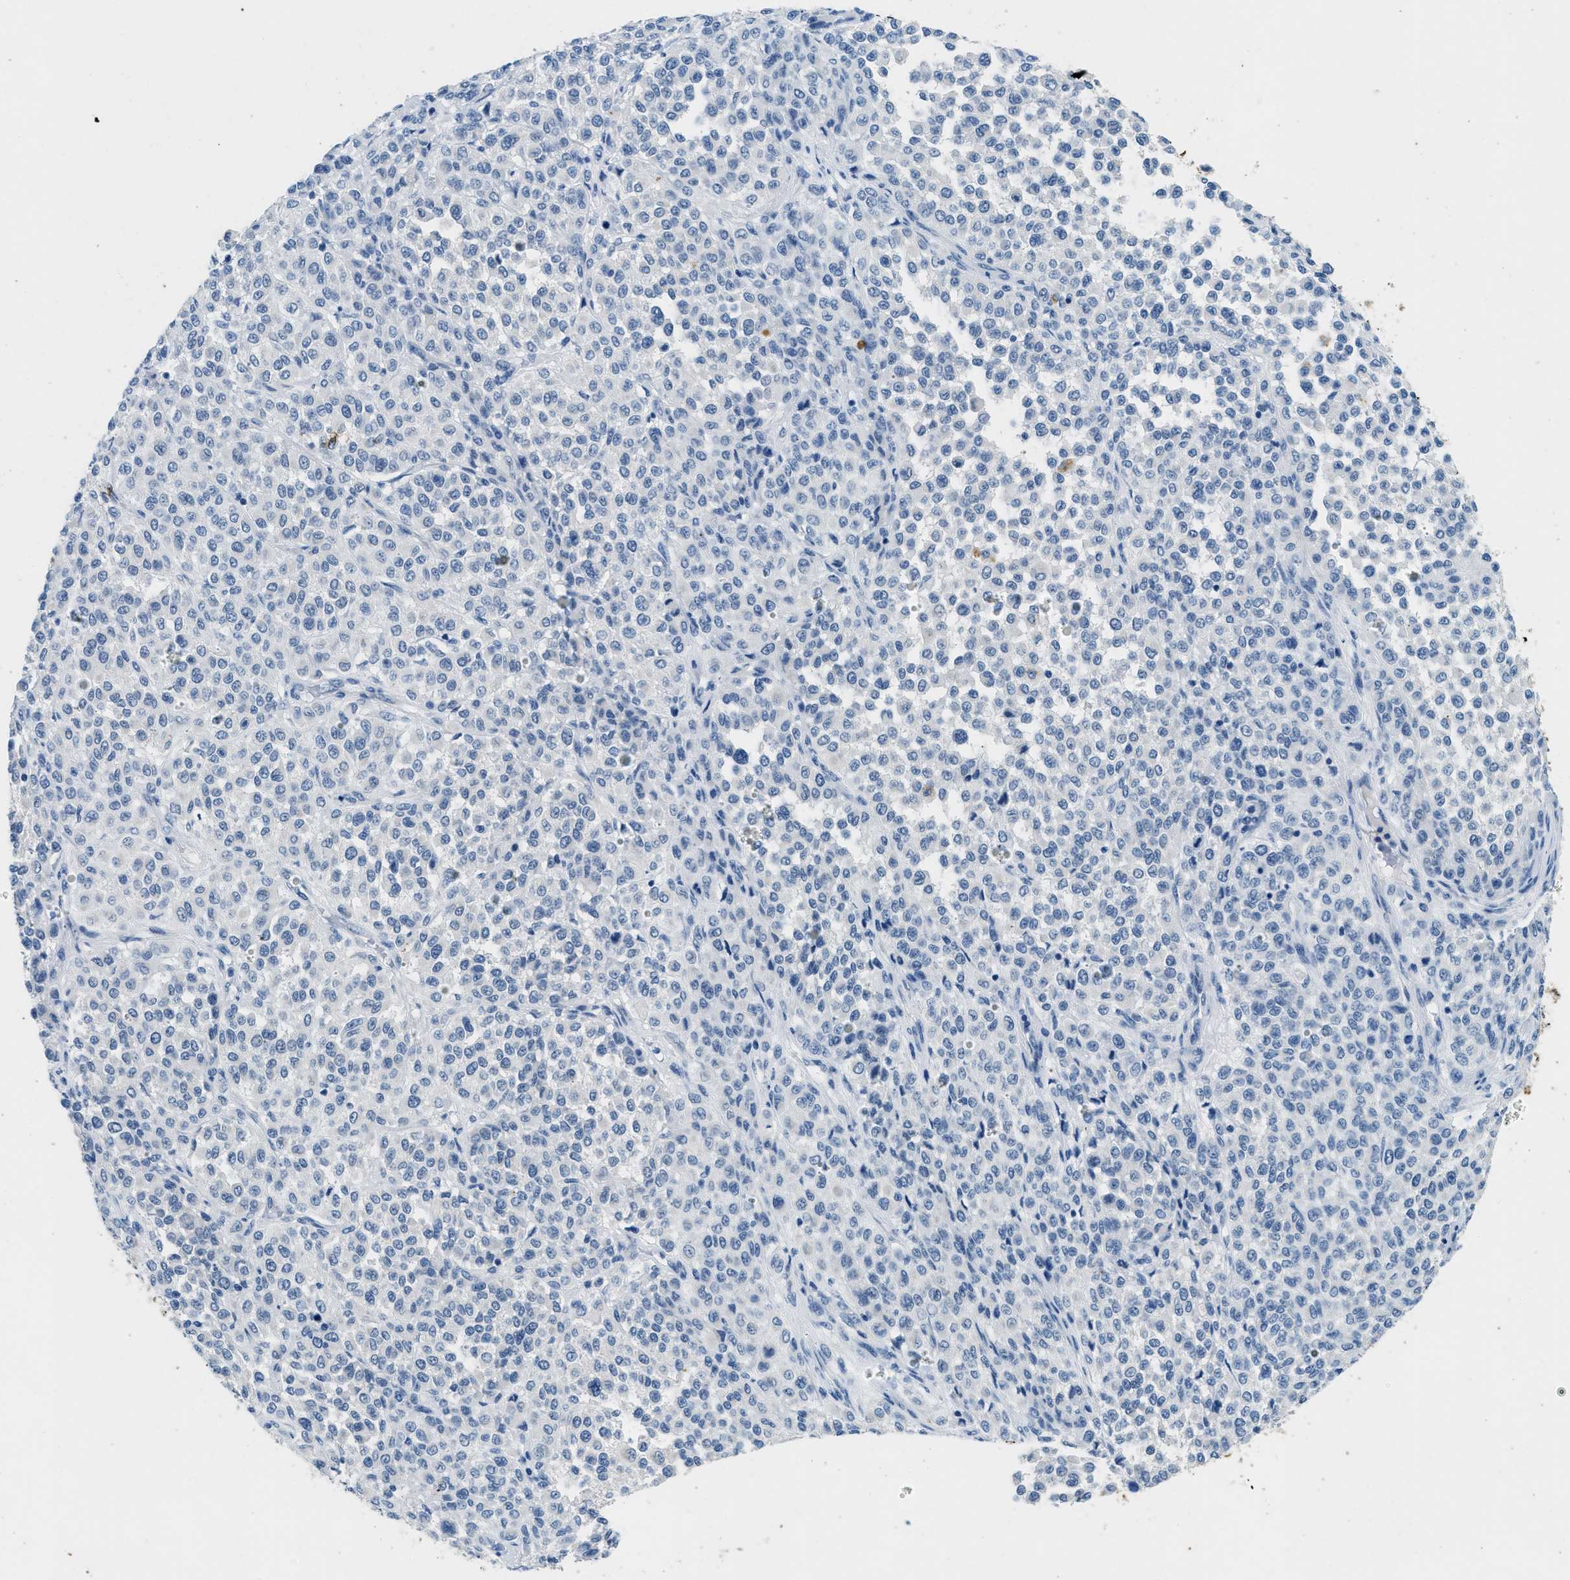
{"staining": {"intensity": "negative", "quantity": "none", "location": "none"}, "tissue": "melanoma", "cell_type": "Tumor cells", "image_type": "cancer", "snomed": [{"axis": "morphology", "description": "Malignant melanoma, Metastatic site"}, {"axis": "topography", "description": "Pancreas"}], "caption": "DAB (3,3'-diaminobenzidine) immunohistochemical staining of human melanoma displays no significant positivity in tumor cells.", "gene": "CFAP20", "patient": {"sex": "female", "age": 30}}